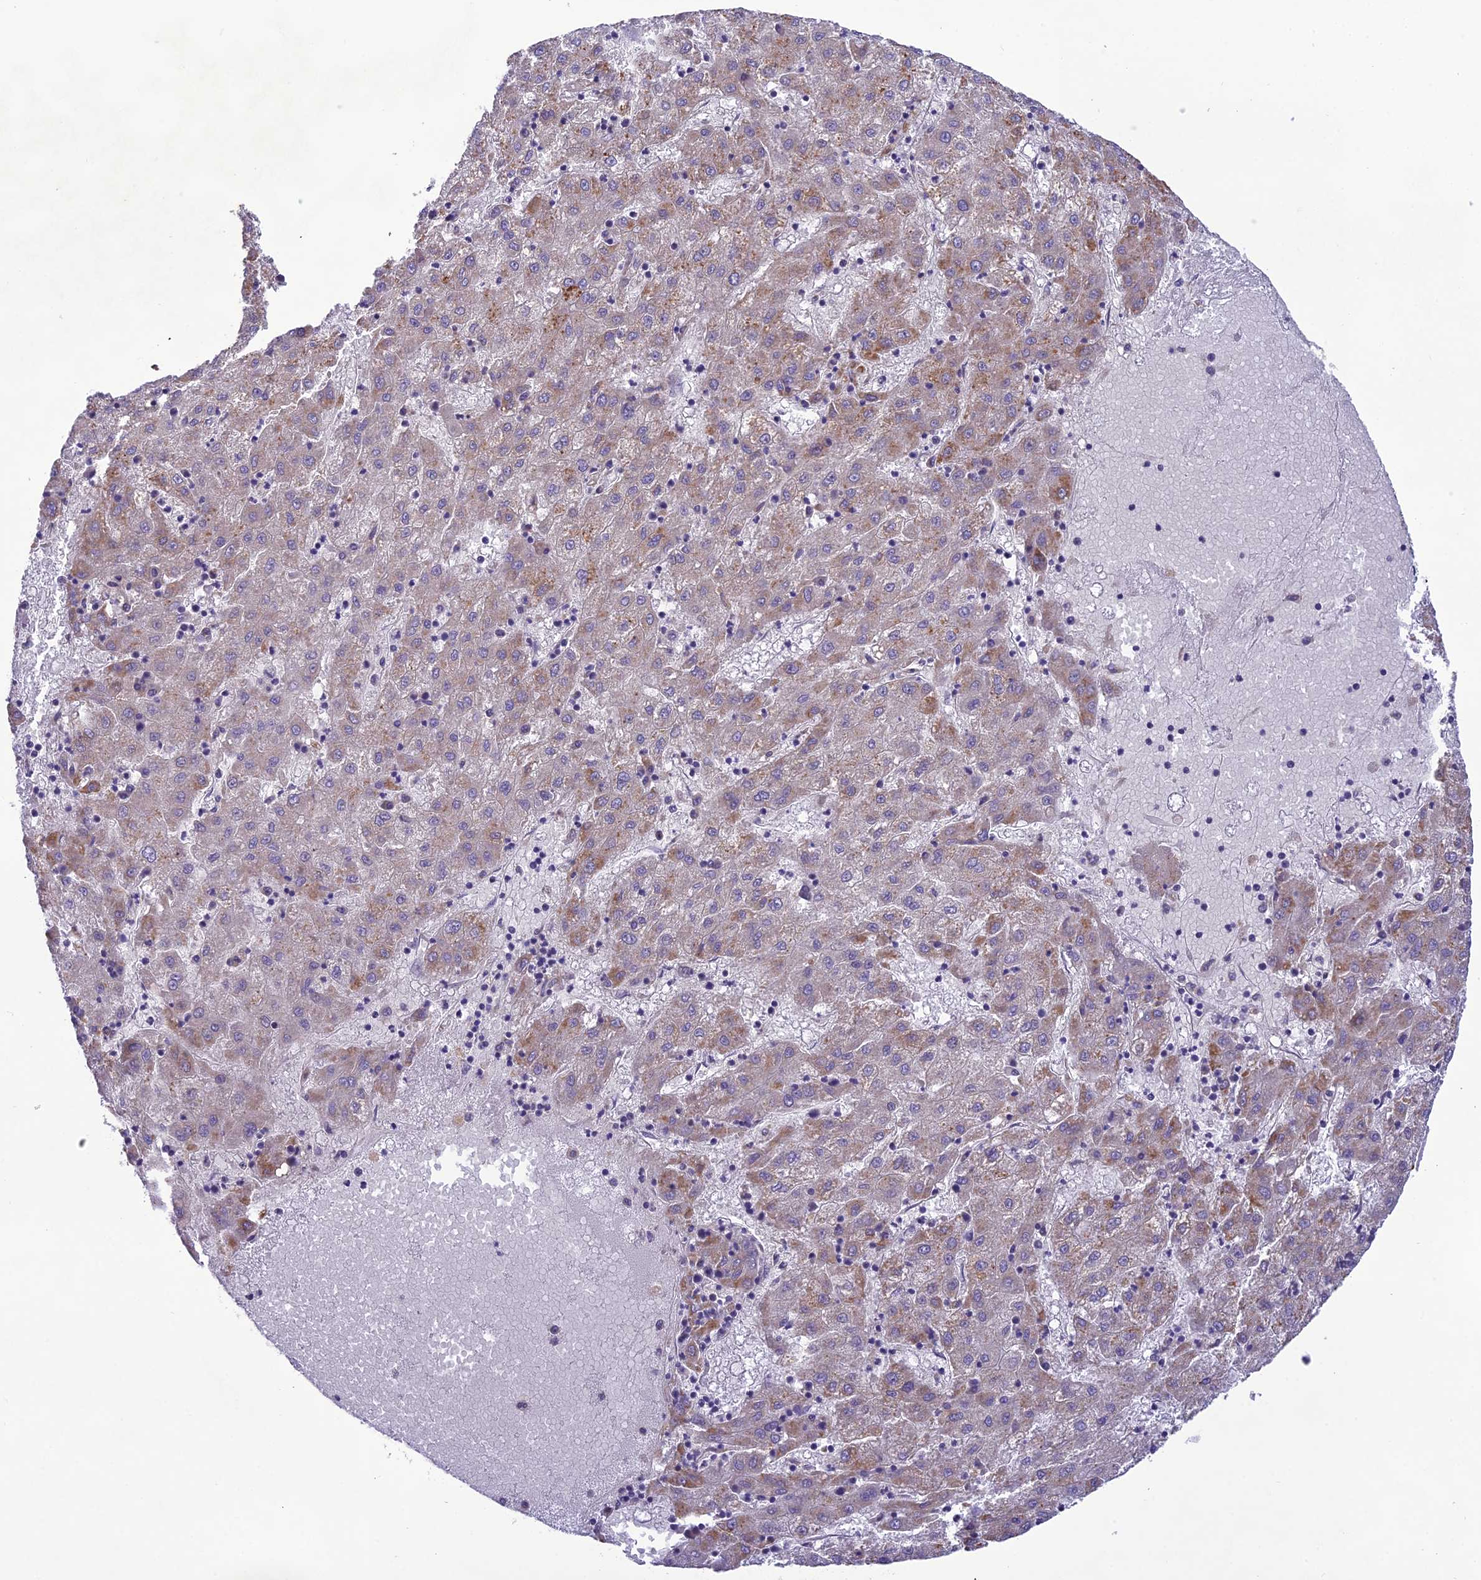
{"staining": {"intensity": "moderate", "quantity": "<25%", "location": "cytoplasmic/membranous"}, "tissue": "liver cancer", "cell_type": "Tumor cells", "image_type": "cancer", "snomed": [{"axis": "morphology", "description": "Carcinoma, Hepatocellular, NOS"}, {"axis": "topography", "description": "Liver"}], "caption": "Immunohistochemistry image of neoplastic tissue: liver cancer stained using IHC reveals low levels of moderate protein expression localized specifically in the cytoplasmic/membranous of tumor cells, appearing as a cytoplasmic/membranous brown color.", "gene": "MIIP", "patient": {"sex": "male", "age": 72}}